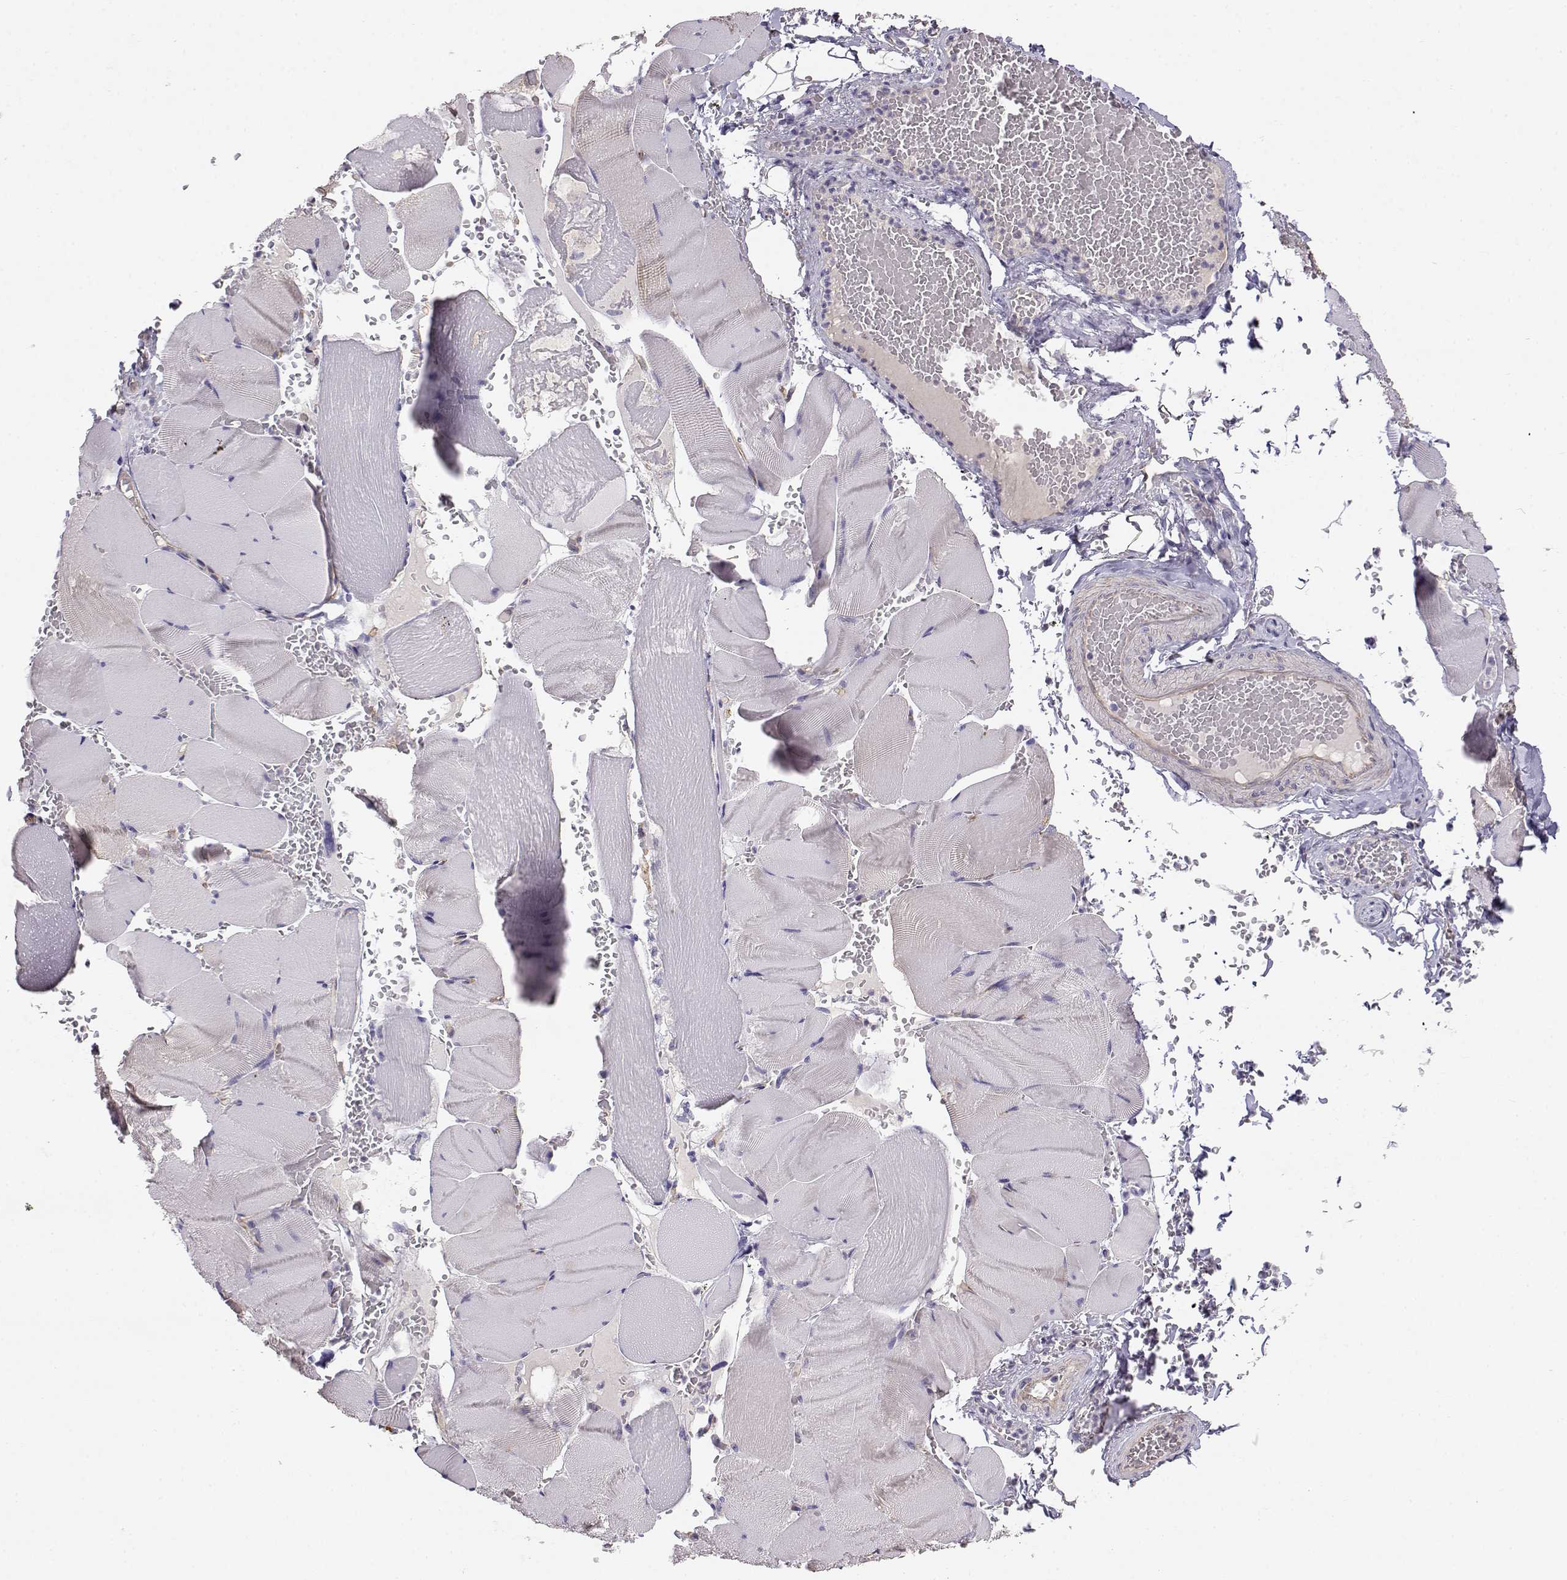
{"staining": {"intensity": "negative", "quantity": "none", "location": "none"}, "tissue": "skeletal muscle", "cell_type": "Myocytes", "image_type": "normal", "snomed": [{"axis": "morphology", "description": "Normal tissue, NOS"}, {"axis": "topography", "description": "Skeletal muscle"}], "caption": "An immunohistochemistry (IHC) micrograph of normal skeletal muscle is shown. There is no staining in myocytes of skeletal muscle.", "gene": "ENDOU", "patient": {"sex": "male", "age": 56}}